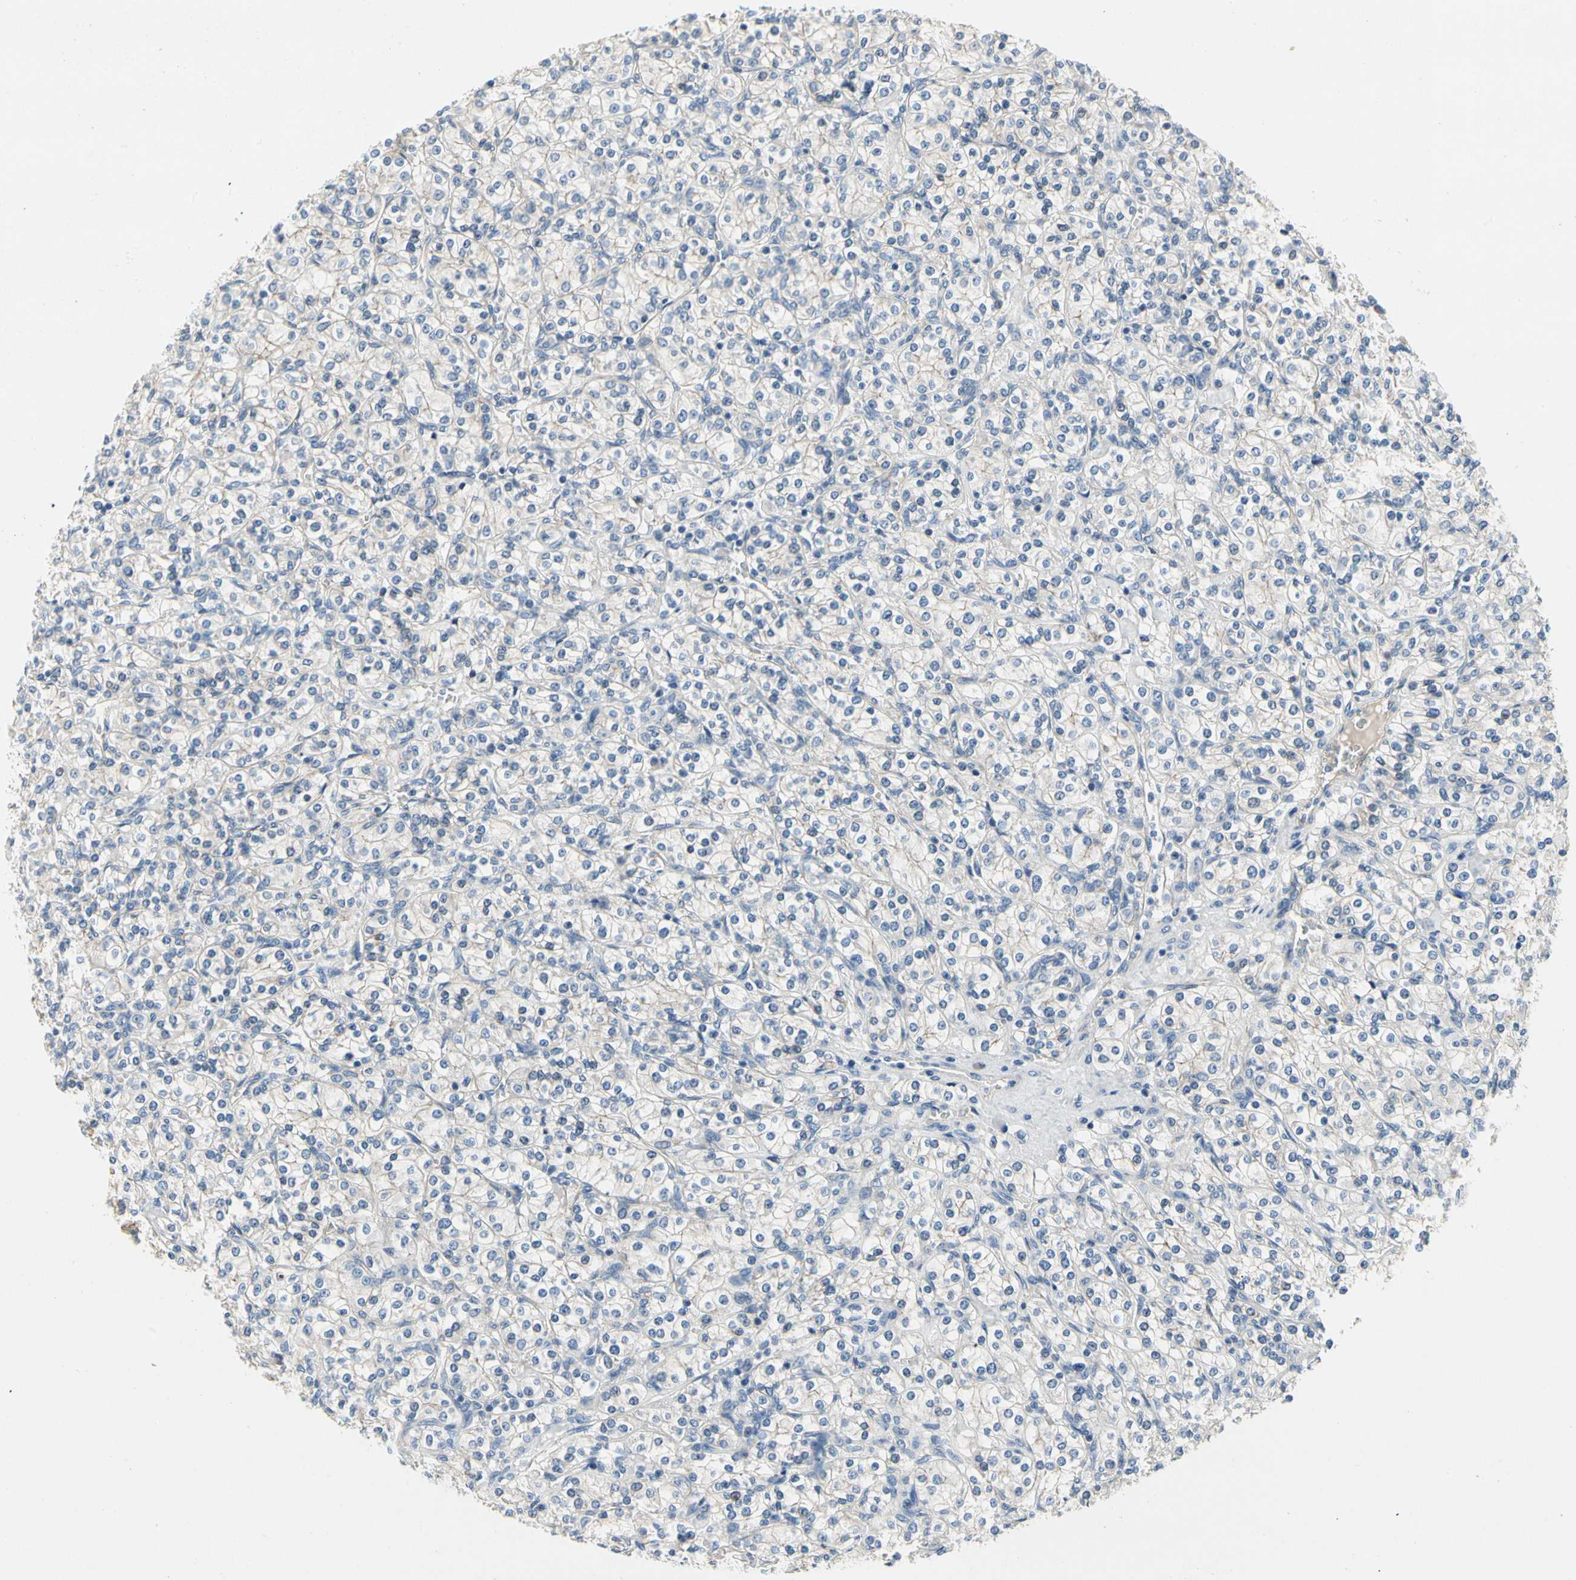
{"staining": {"intensity": "negative", "quantity": "none", "location": "none"}, "tissue": "renal cancer", "cell_type": "Tumor cells", "image_type": "cancer", "snomed": [{"axis": "morphology", "description": "Adenocarcinoma, NOS"}, {"axis": "topography", "description": "Kidney"}], "caption": "DAB immunohistochemical staining of human renal cancer demonstrates no significant staining in tumor cells. The staining was performed using DAB to visualize the protein expression in brown, while the nuclei were stained in blue with hematoxylin (Magnification: 20x).", "gene": "LGR6", "patient": {"sex": "male", "age": 77}}